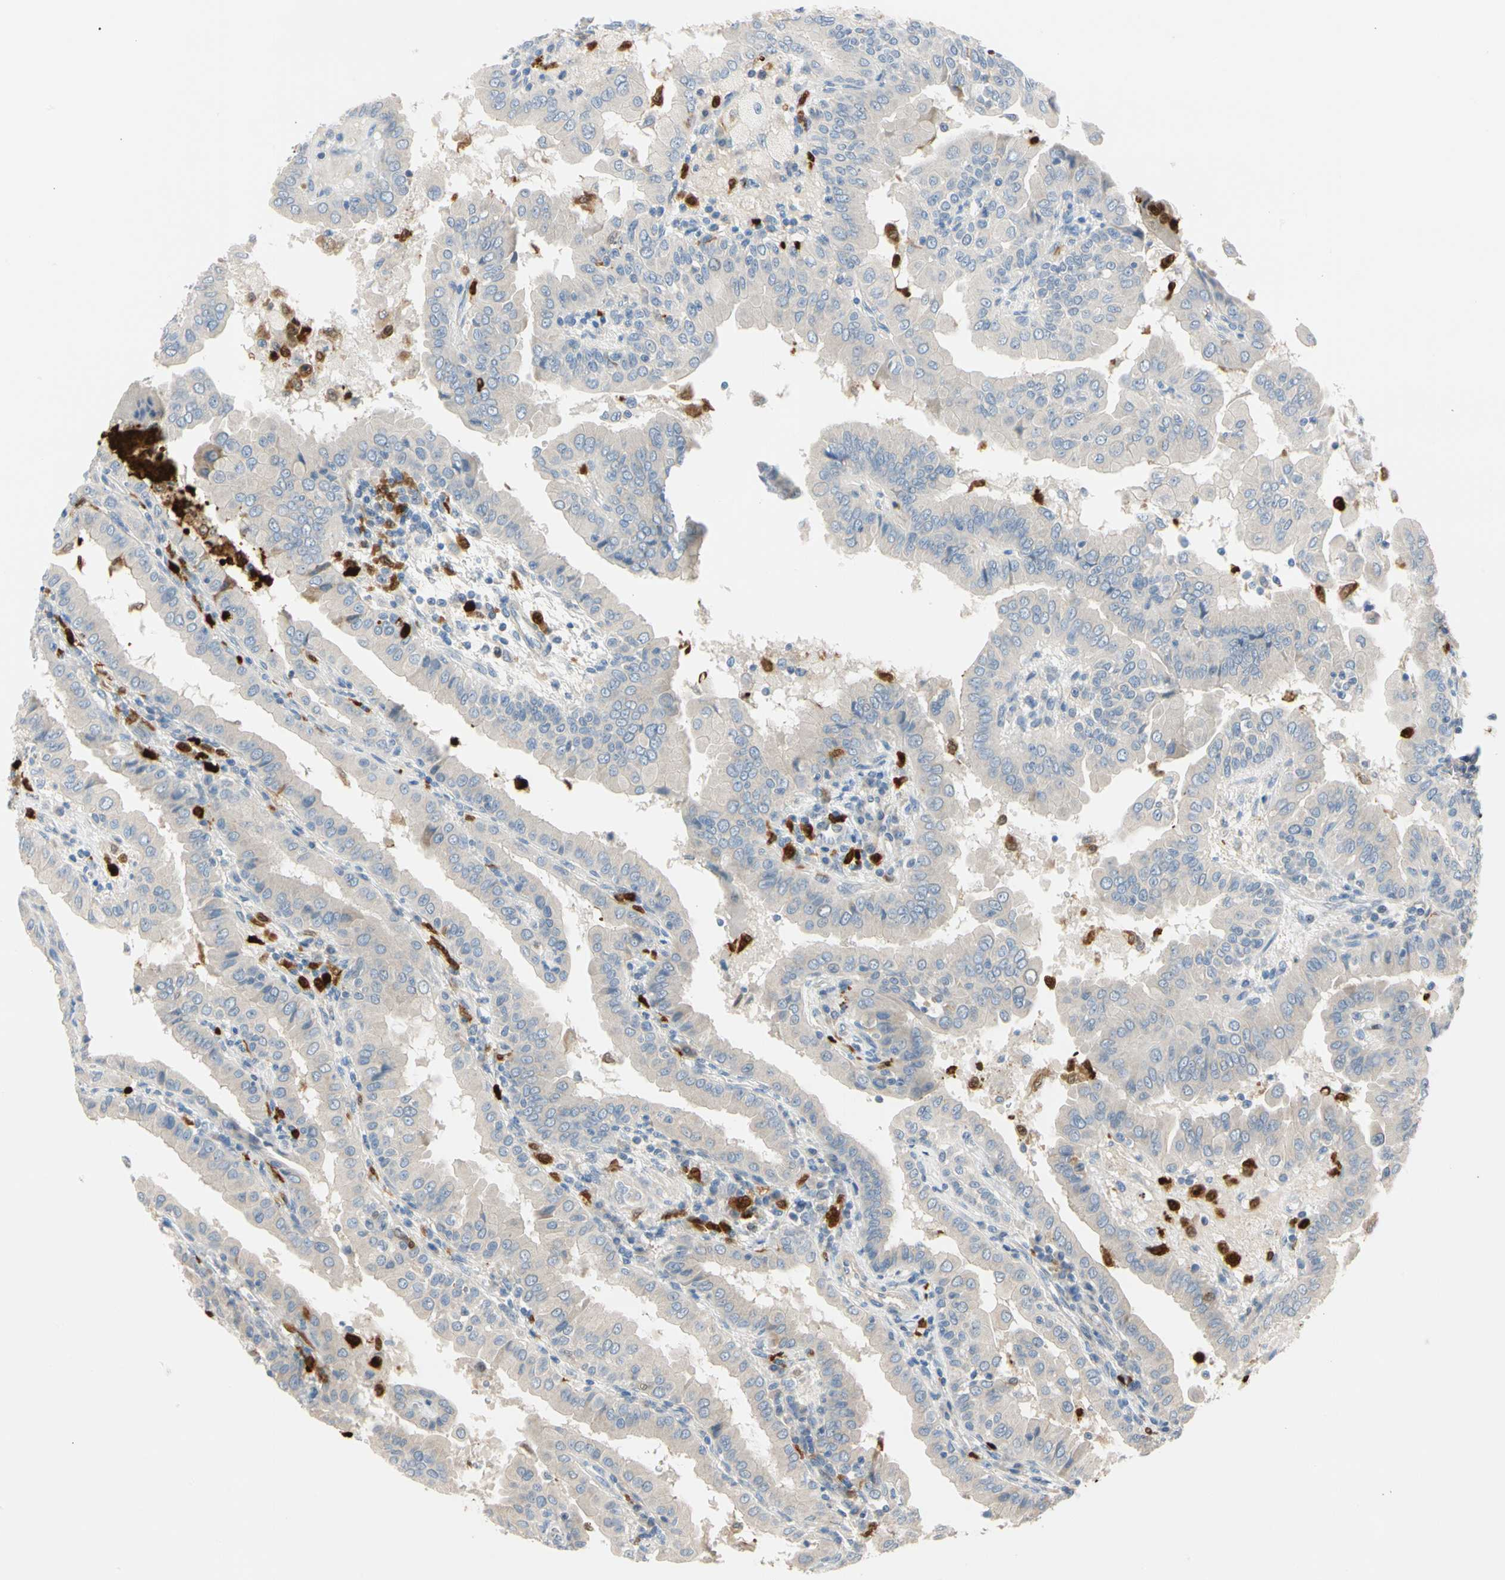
{"staining": {"intensity": "weak", "quantity": "25%-75%", "location": "cytoplasmic/membranous"}, "tissue": "thyroid cancer", "cell_type": "Tumor cells", "image_type": "cancer", "snomed": [{"axis": "morphology", "description": "Papillary adenocarcinoma, NOS"}, {"axis": "topography", "description": "Thyroid gland"}], "caption": "This image demonstrates IHC staining of human thyroid papillary adenocarcinoma, with low weak cytoplasmic/membranous staining in approximately 25%-75% of tumor cells.", "gene": "TRAF5", "patient": {"sex": "male", "age": 33}}